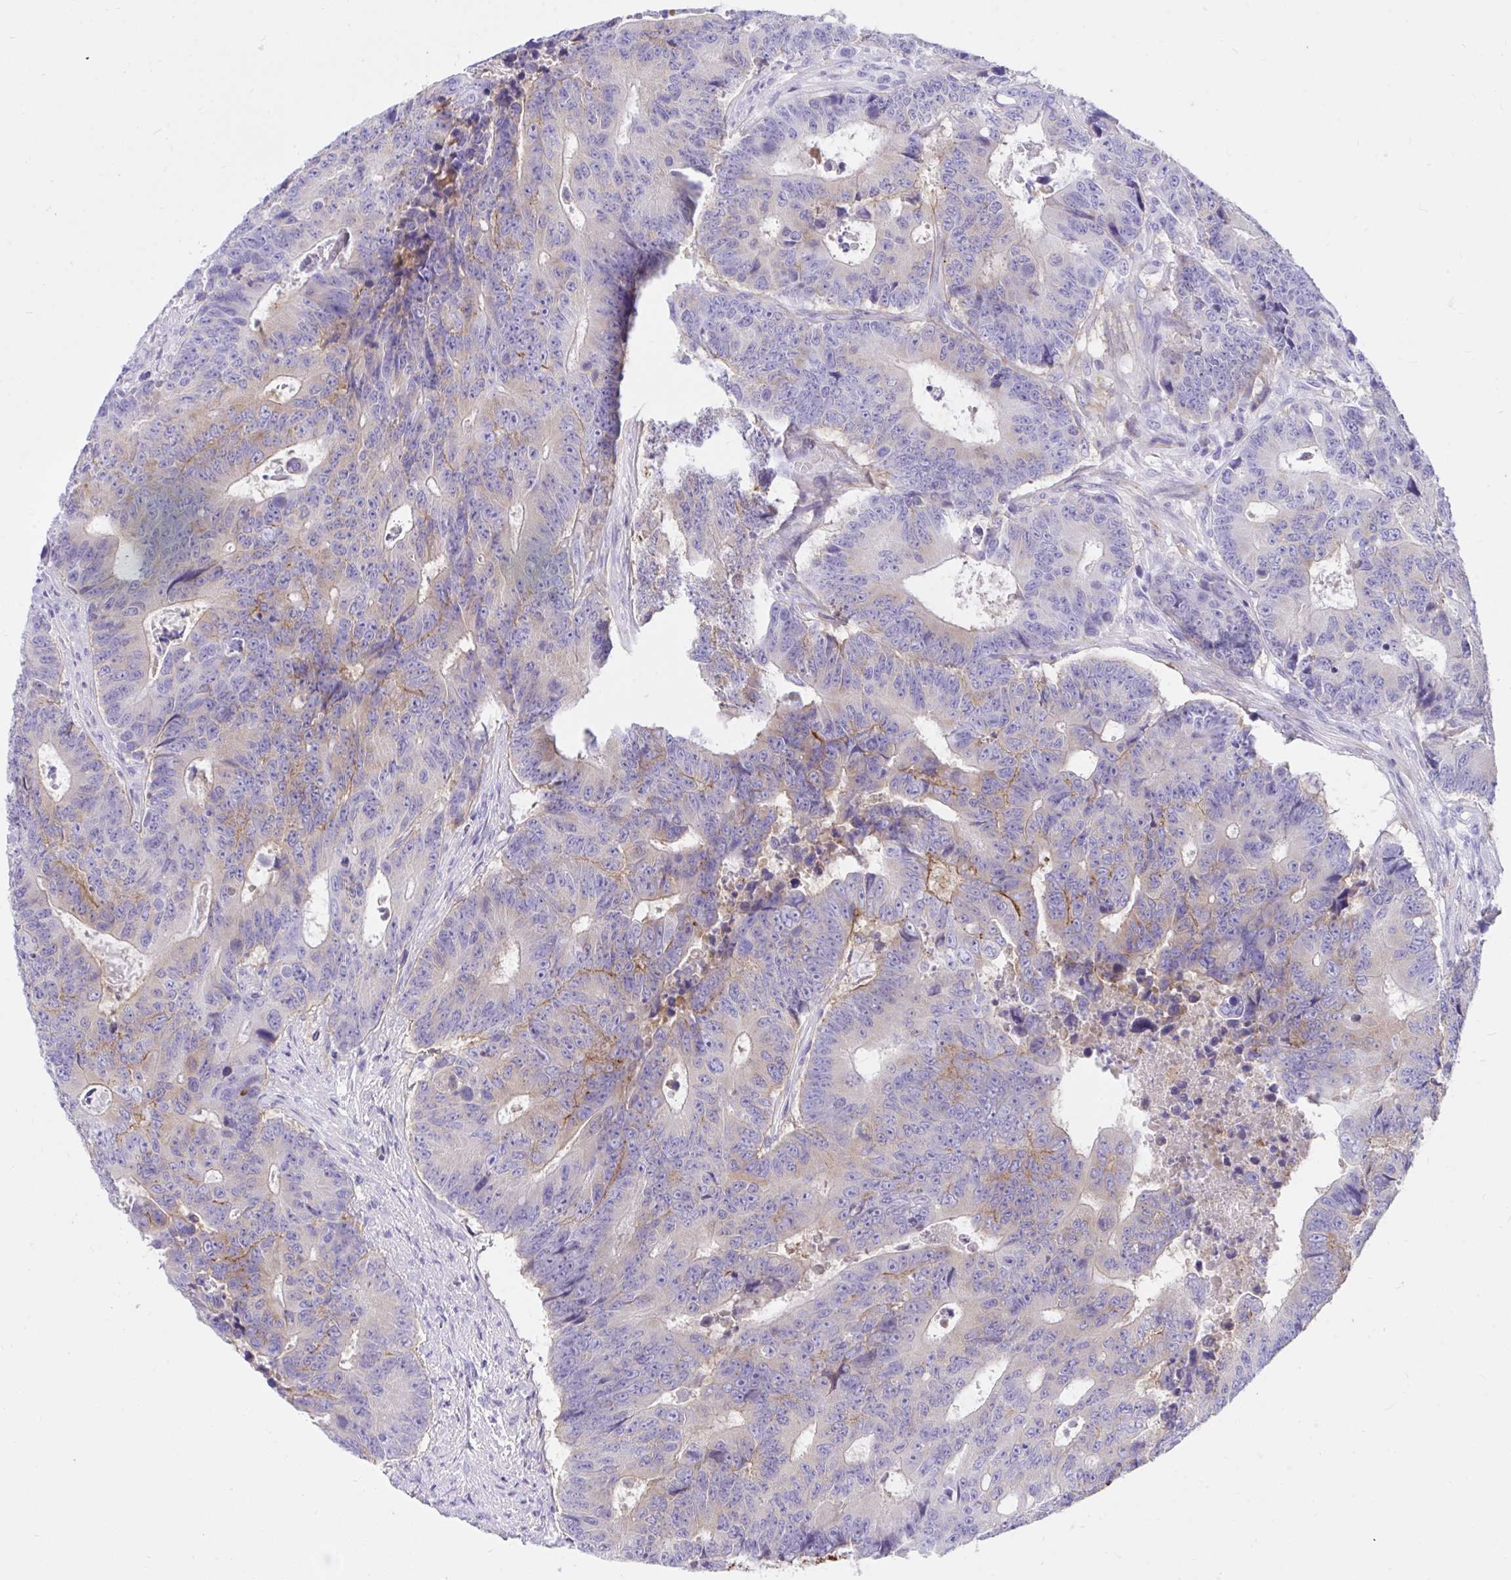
{"staining": {"intensity": "weak", "quantity": "<25%", "location": "cytoplasmic/membranous"}, "tissue": "colorectal cancer", "cell_type": "Tumor cells", "image_type": "cancer", "snomed": [{"axis": "morphology", "description": "Adenocarcinoma, NOS"}, {"axis": "topography", "description": "Colon"}], "caption": "DAB immunohistochemical staining of human adenocarcinoma (colorectal) displays no significant positivity in tumor cells.", "gene": "TLN2", "patient": {"sex": "female", "age": 48}}